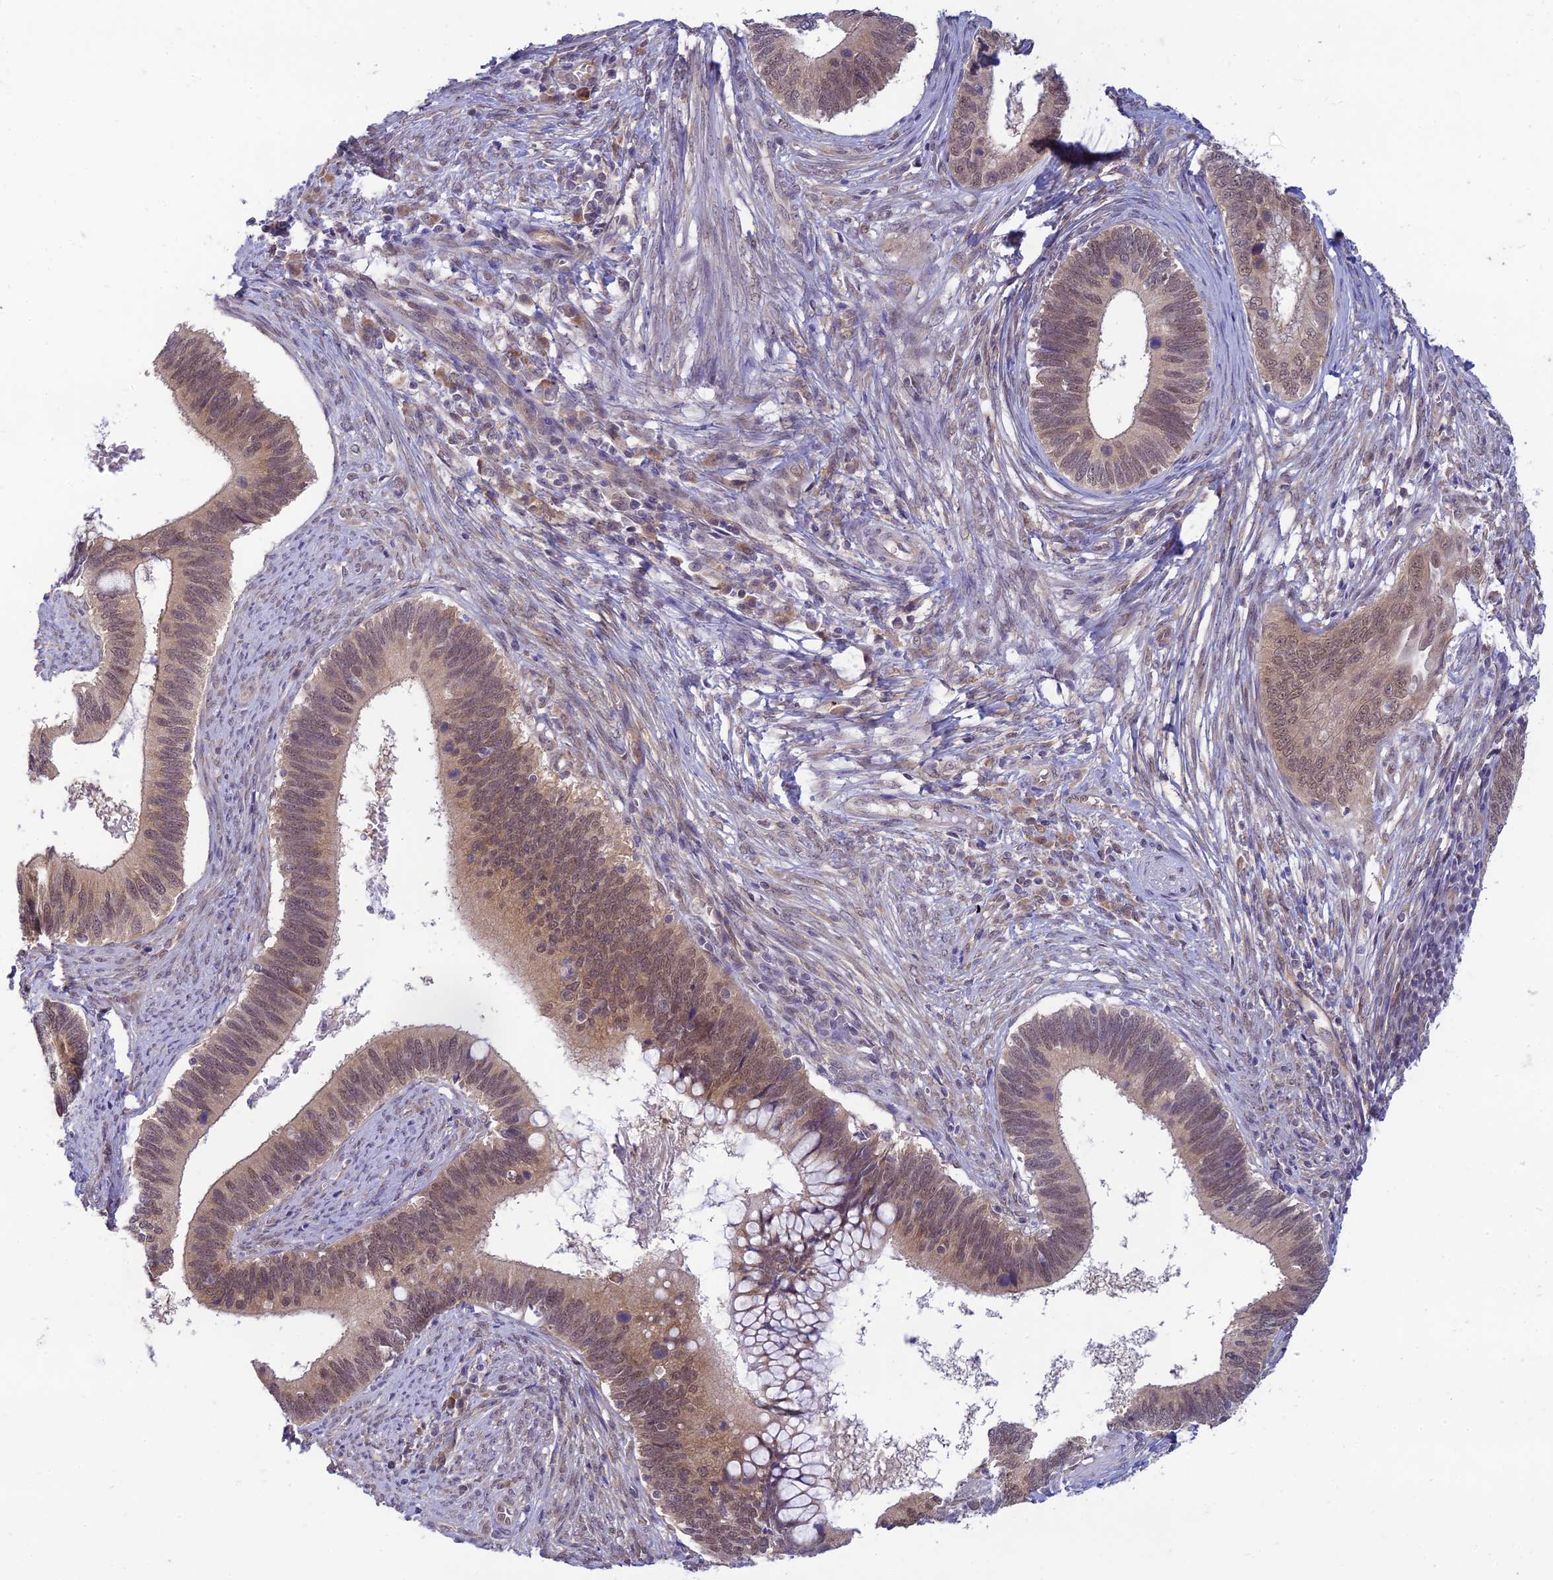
{"staining": {"intensity": "weak", "quantity": "25%-75%", "location": "nuclear"}, "tissue": "cervical cancer", "cell_type": "Tumor cells", "image_type": "cancer", "snomed": [{"axis": "morphology", "description": "Adenocarcinoma, NOS"}, {"axis": "topography", "description": "Cervix"}], "caption": "Immunohistochemical staining of cervical cancer demonstrates low levels of weak nuclear expression in about 25%-75% of tumor cells. (IHC, brightfield microscopy, high magnification).", "gene": "SKIC8", "patient": {"sex": "female", "age": 42}}